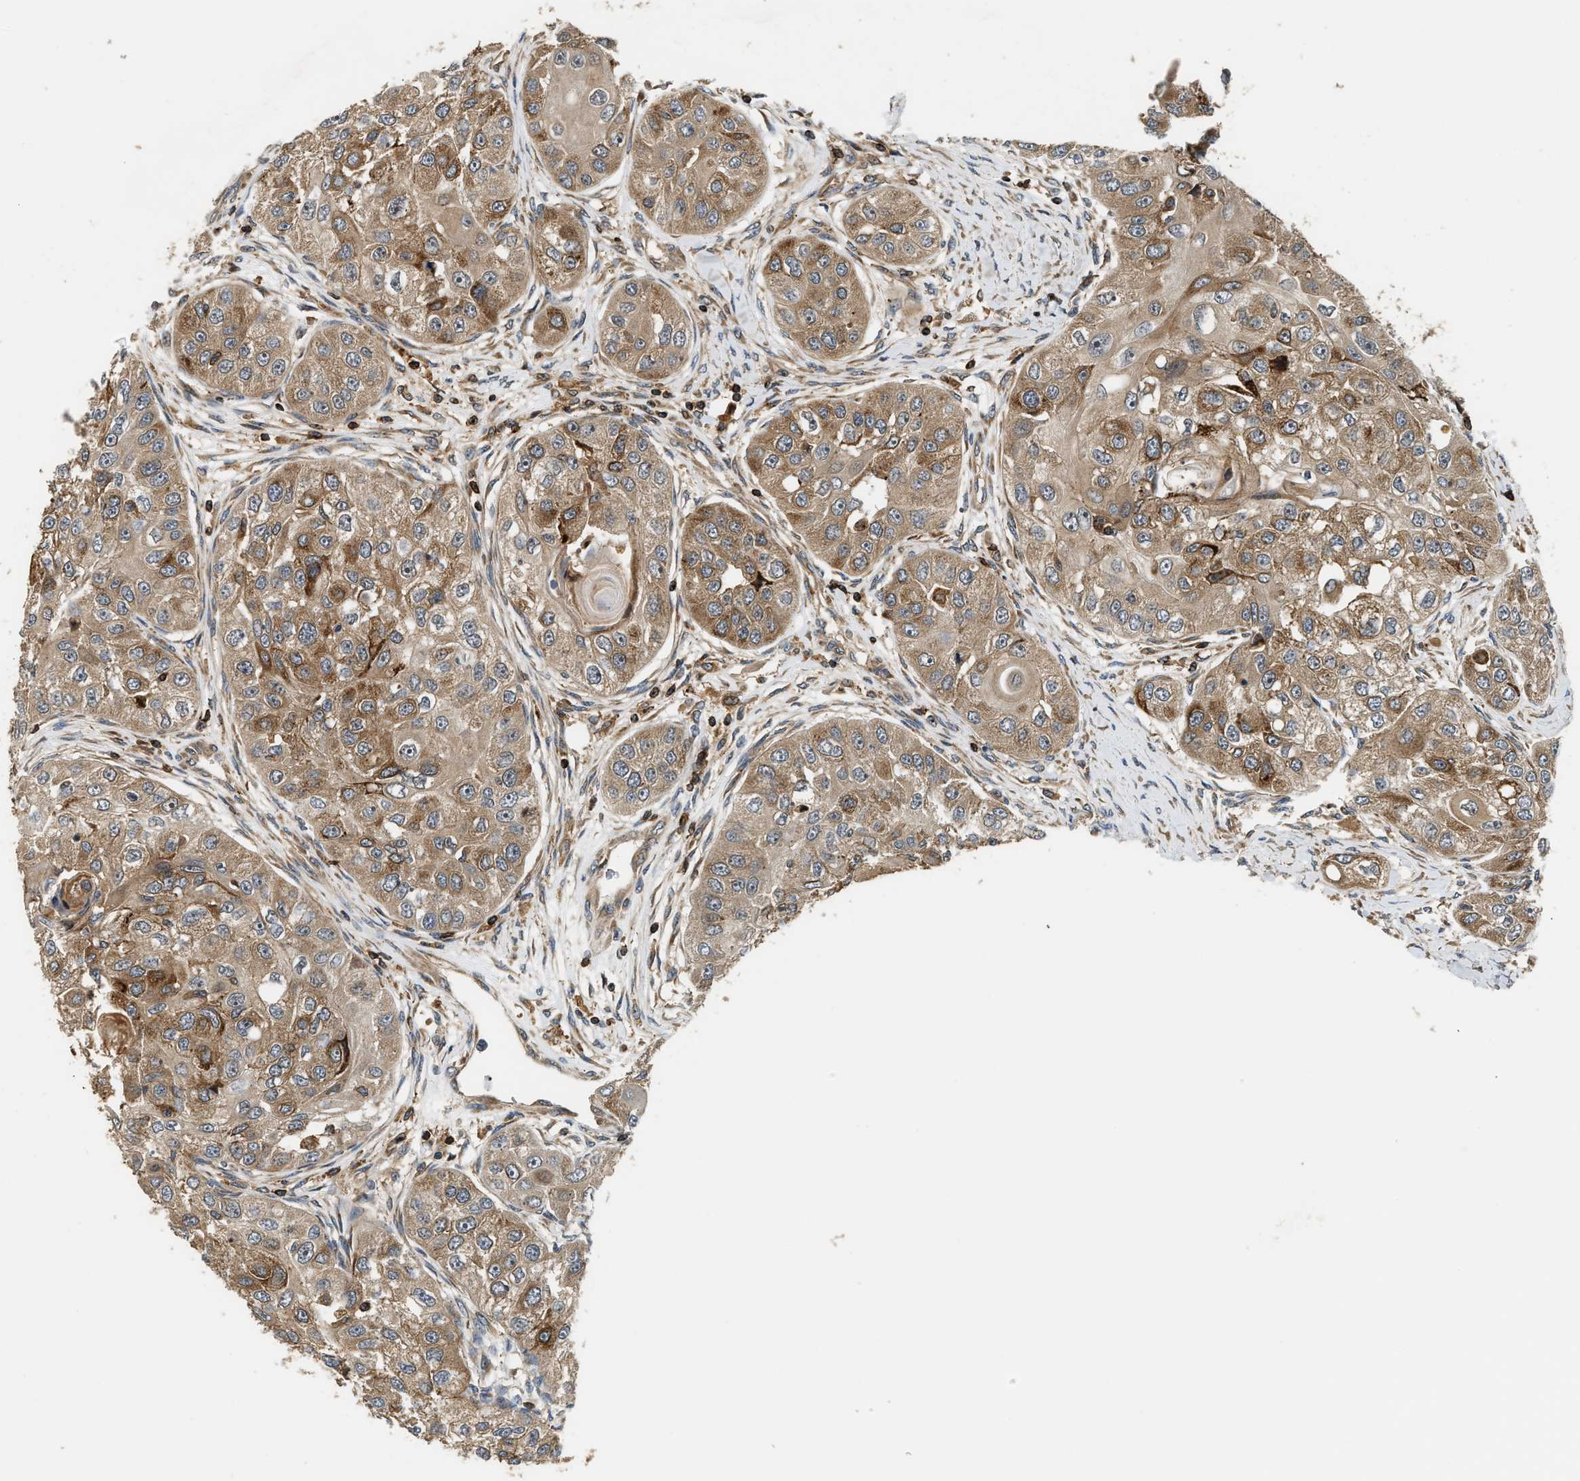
{"staining": {"intensity": "moderate", "quantity": ">75%", "location": "cytoplasmic/membranous"}, "tissue": "head and neck cancer", "cell_type": "Tumor cells", "image_type": "cancer", "snomed": [{"axis": "morphology", "description": "Normal tissue, NOS"}, {"axis": "morphology", "description": "Squamous cell carcinoma, NOS"}, {"axis": "topography", "description": "Skeletal muscle"}, {"axis": "topography", "description": "Head-Neck"}], "caption": "Immunohistochemical staining of human head and neck cancer demonstrates moderate cytoplasmic/membranous protein staining in about >75% of tumor cells. (DAB IHC with brightfield microscopy, high magnification).", "gene": "SNX5", "patient": {"sex": "male", "age": 51}}